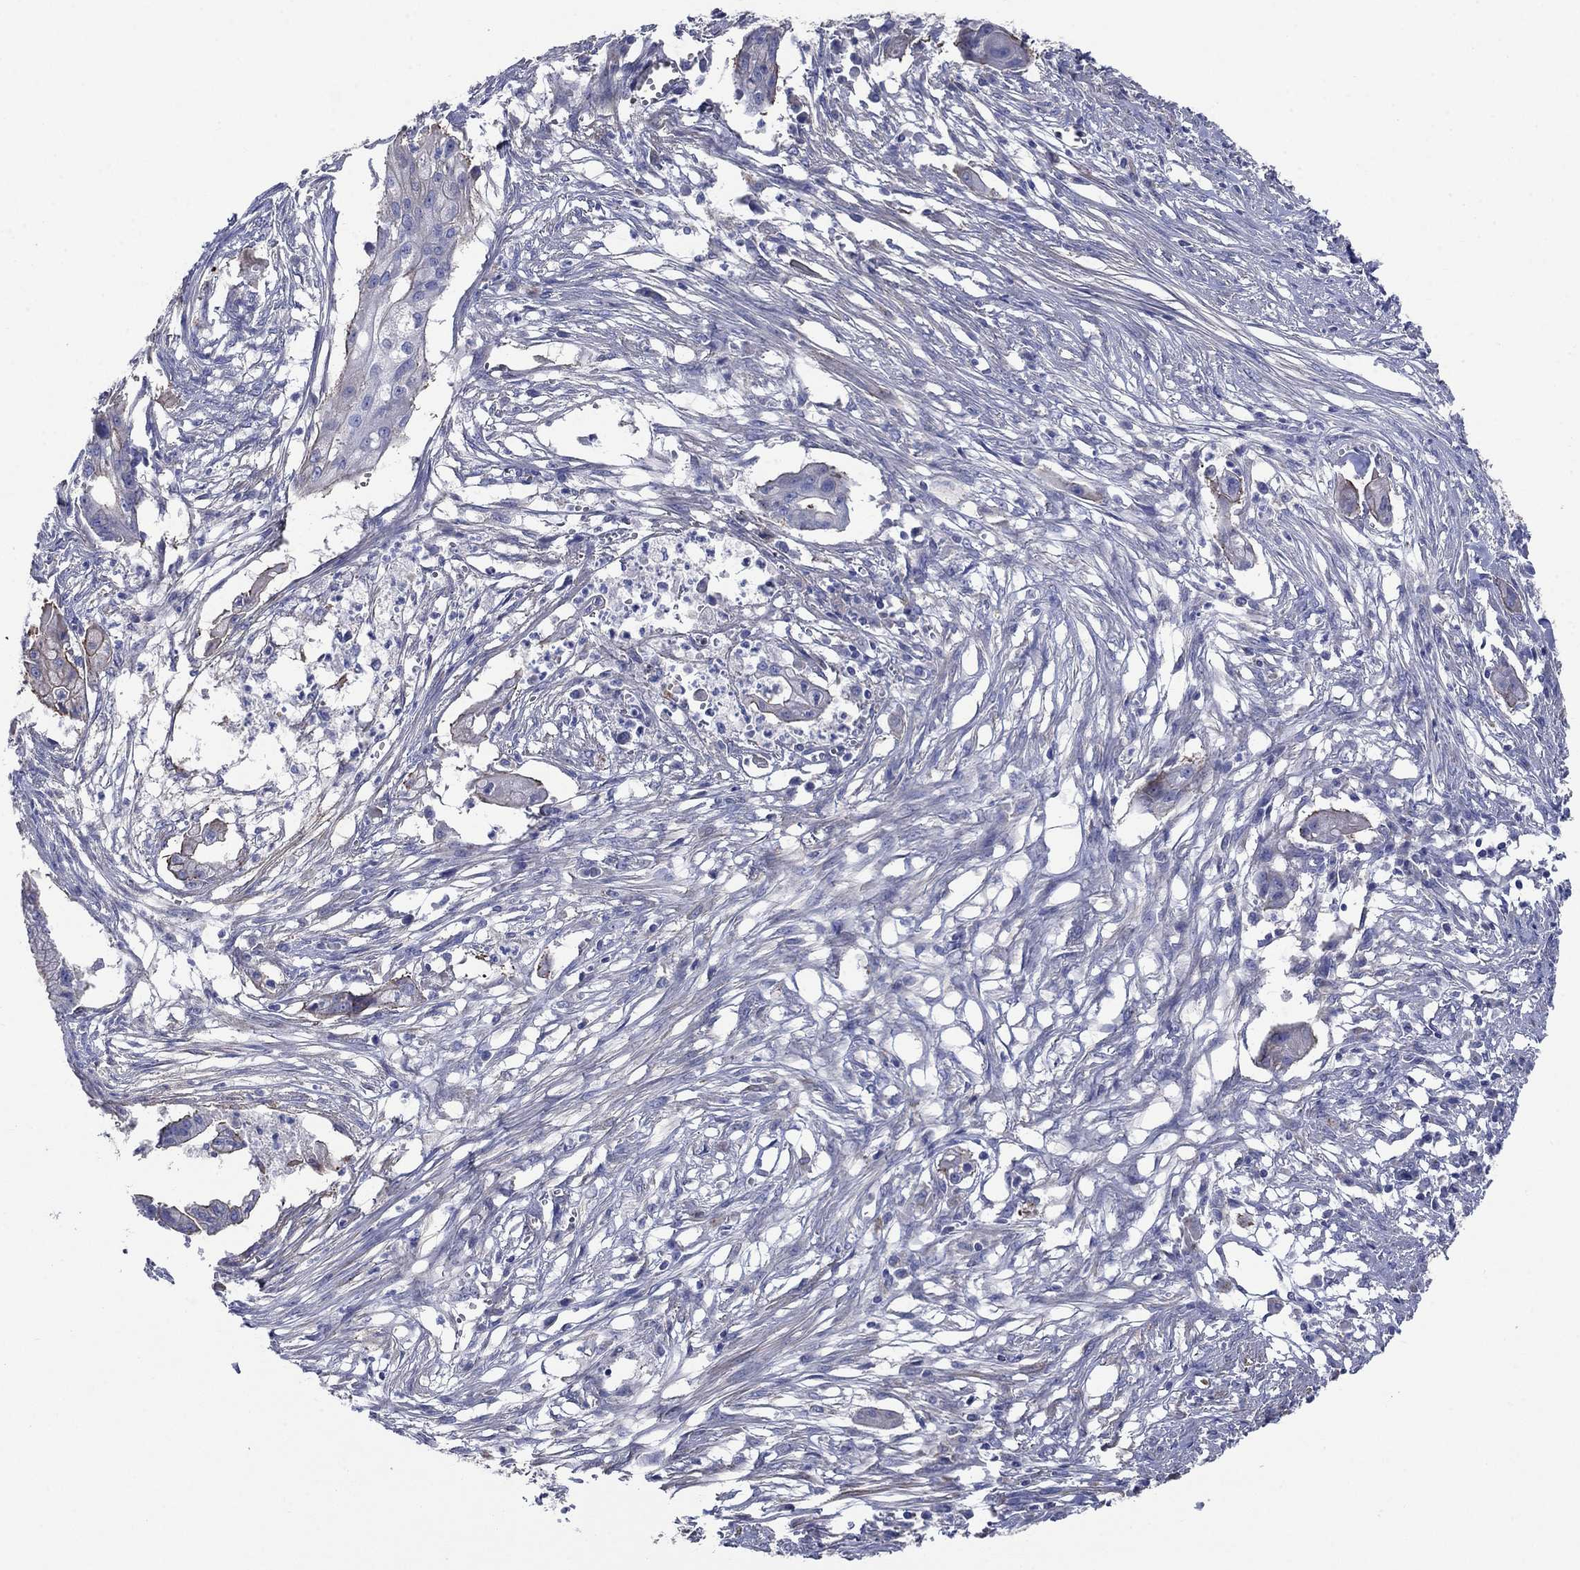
{"staining": {"intensity": "negative", "quantity": "none", "location": "none"}, "tissue": "pancreatic cancer", "cell_type": "Tumor cells", "image_type": "cancer", "snomed": [{"axis": "morphology", "description": "Normal tissue, NOS"}, {"axis": "morphology", "description": "Adenocarcinoma, NOS"}, {"axis": "topography", "description": "Pancreas"}], "caption": "The immunohistochemistry photomicrograph has no significant expression in tumor cells of pancreatic cancer (adenocarcinoma) tissue.", "gene": "FLNC", "patient": {"sex": "female", "age": 58}}